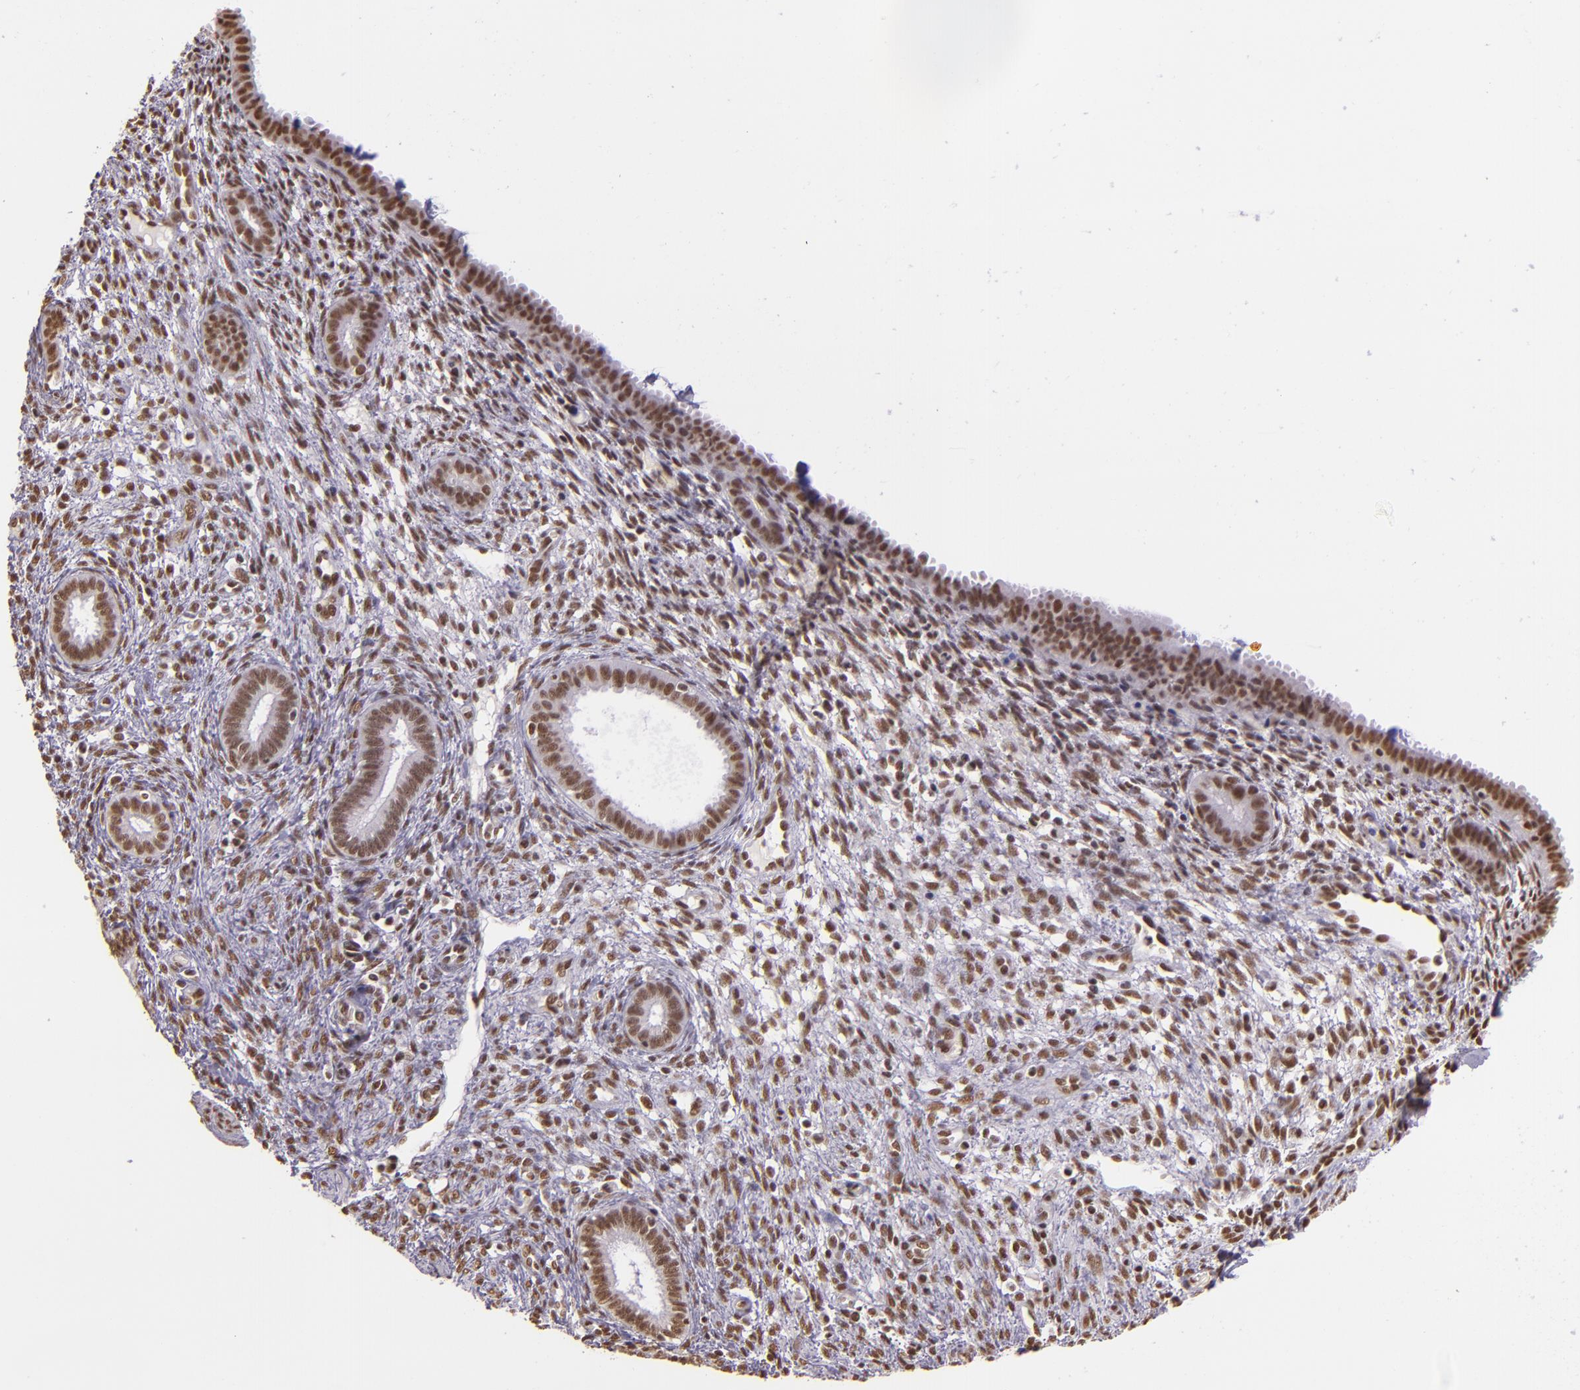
{"staining": {"intensity": "moderate", "quantity": ">75%", "location": "nuclear"}, "tissue": "endometrium", "cell_type": "Cells in endometrial stroma", "image_type": "normal", "snomed": [{"axis": "morphology", "description": "Normal tissue, NOS"}, {"axis": "topography", "description": "Endometrium"}], "caption": "Cells in endometrial stroma demonstrate medium levels of moderate nuclear positivity in approximately >75% of cells in normal human endometrium. (brown staining indicates protein expression, while blue staining denotes nuclei).", "gene": "USF1", "patient": {"sex": "female", "age": 72}}